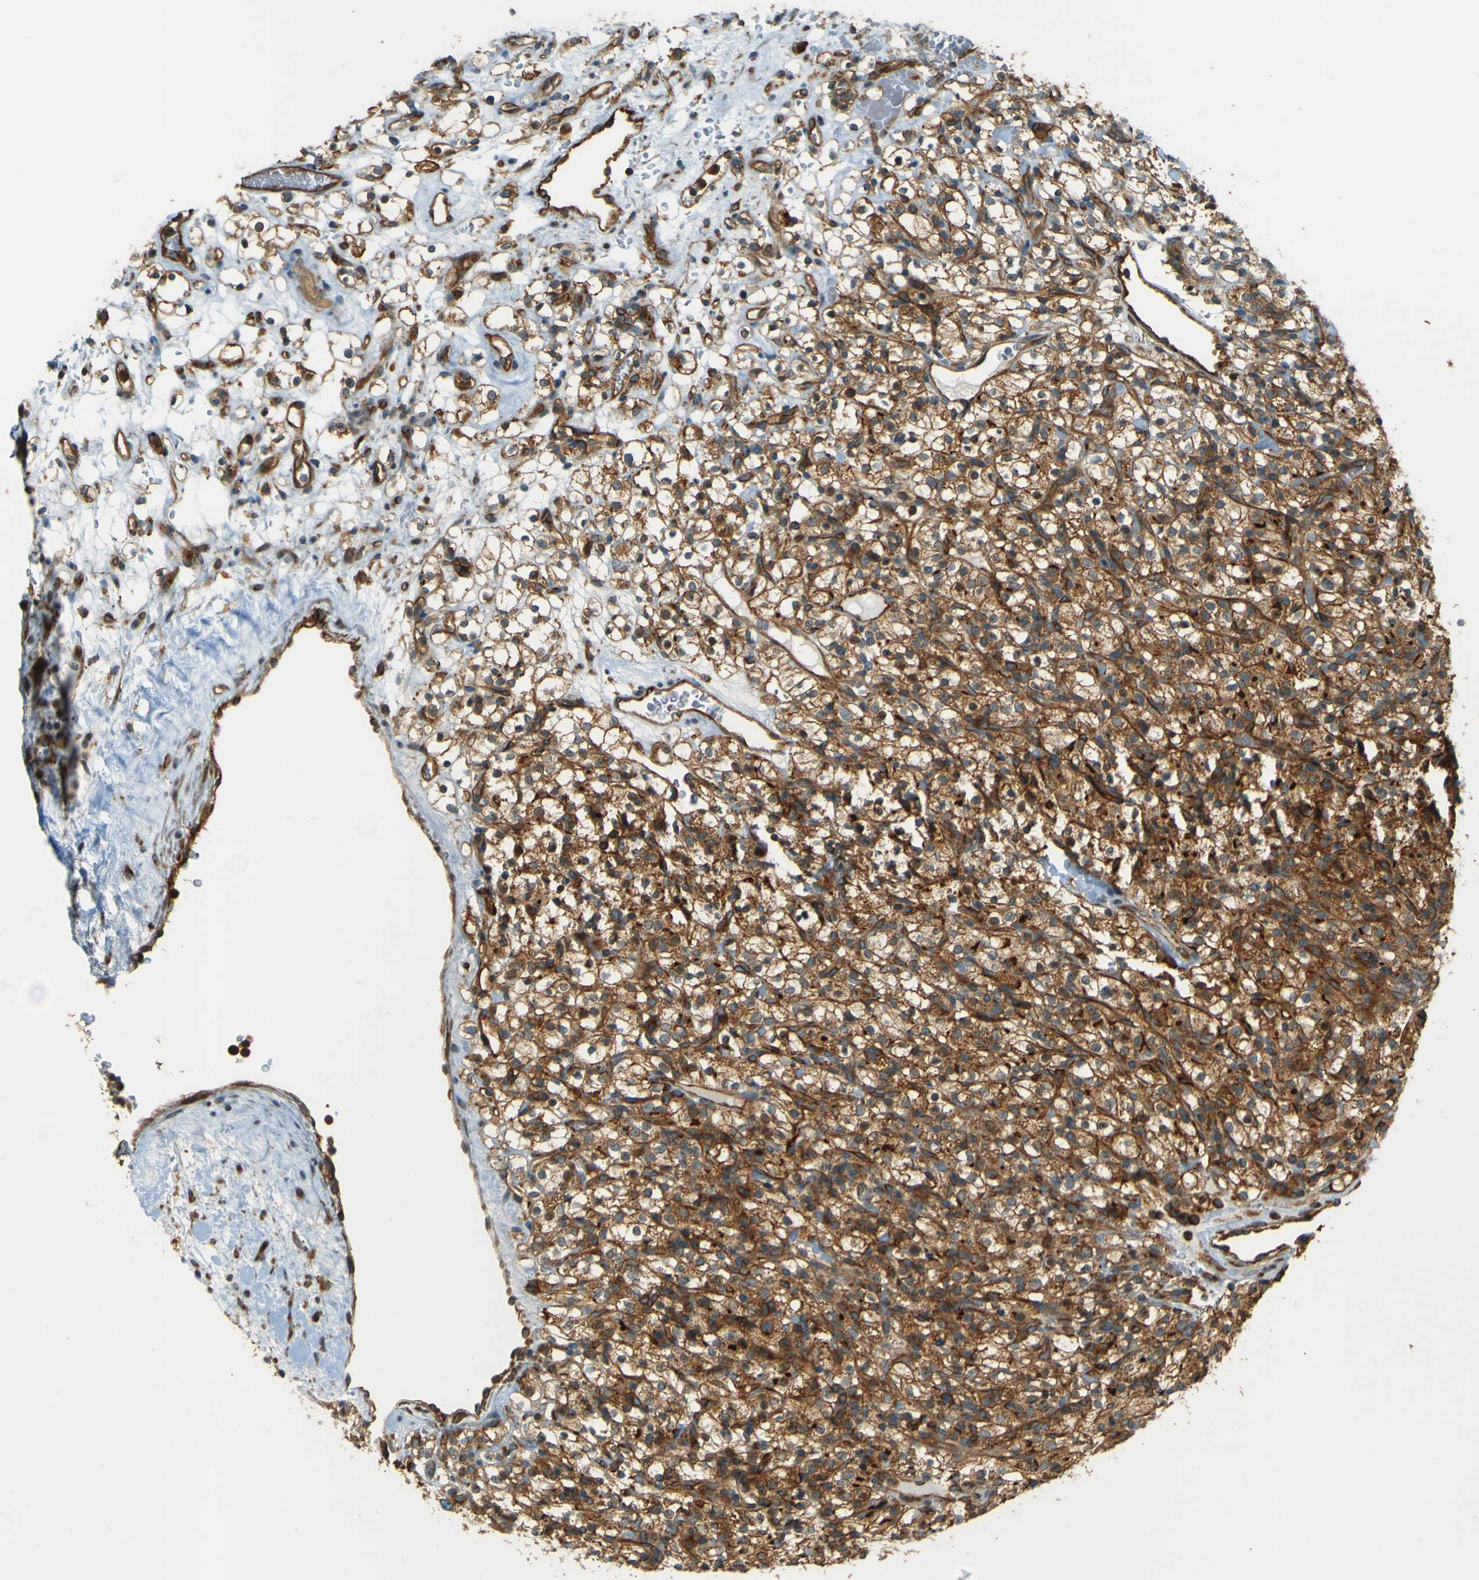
{"staining": {"intensity": "strong", "quantity": ">75%", "location": "cytoplasmic/membranous"}, "tissue": "renal cancer", "cell_type": "Tumor cells", "image_type": "cancer", "snomed": [{"axis": "morphology", "description": "Normal tissue, NOS"}, {"axis": "morphology", "description": "Adenocarcinoma, NOS"}, {"axis": "topography", "description": "Kidney"}], "caption": "IHC staining of adenocarcinoma (renal), which demonstrates high levels of strong cytoplasmic/membranous staining in about >75% of tumor cells indicating strong cytoplasmic/membranous protein expression. The staining was performed using DAB (3,3'-diaminobenzidine) (brown) for protein detection and nuclei were counterstained in hematoxylin (blue).", "gene": "DNAJC5", "patient": {"sex": "female", "age": 72}}